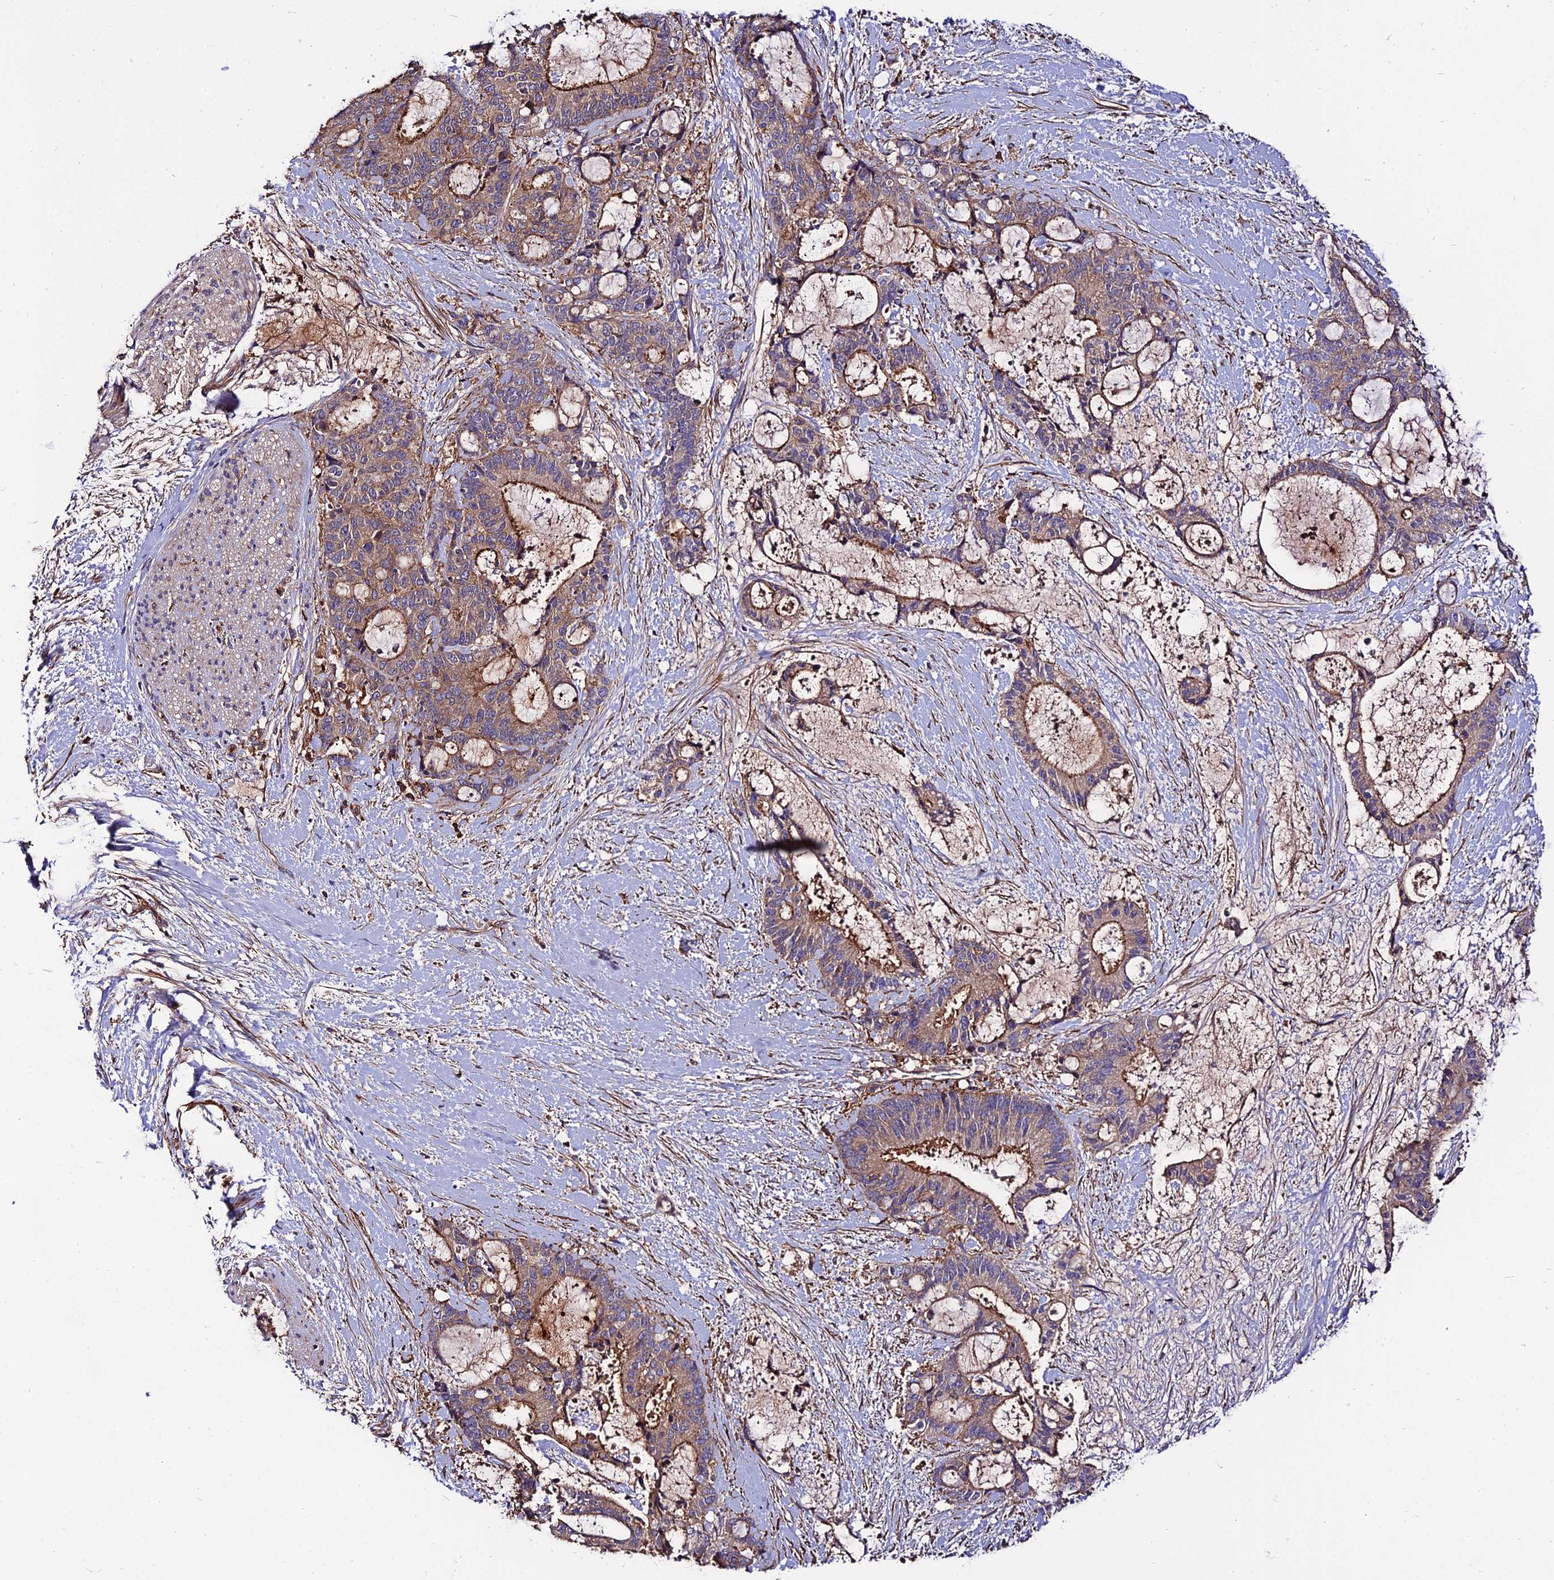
{"staining": {"intensity": "moderate", "quantity": "25%-75%", "location": "cytoplasmic/membranous"}, "tissue": "liver cancer", "cell_type": "Tumor cells", "image_type": "cancer", "snomed": [{"axis": "morphology", "description": "Normal tissue, NOS"}, {"axis": "morphology", "description": "Cholangiocarcinoma"}, {"axis": "topography", "description": "Liver"}, {"axis": "topography", "description": "Peripheral nerve tissue"}], "caption": "A medium amount of moderate cytoplasmic/membranous staining is present in approximately 25%-75% of tumor cells in liver cancer (cholangiocarcinoma) tissue.", "gene": "PYM1", "patient": {"sex": "female", "age": 73}}